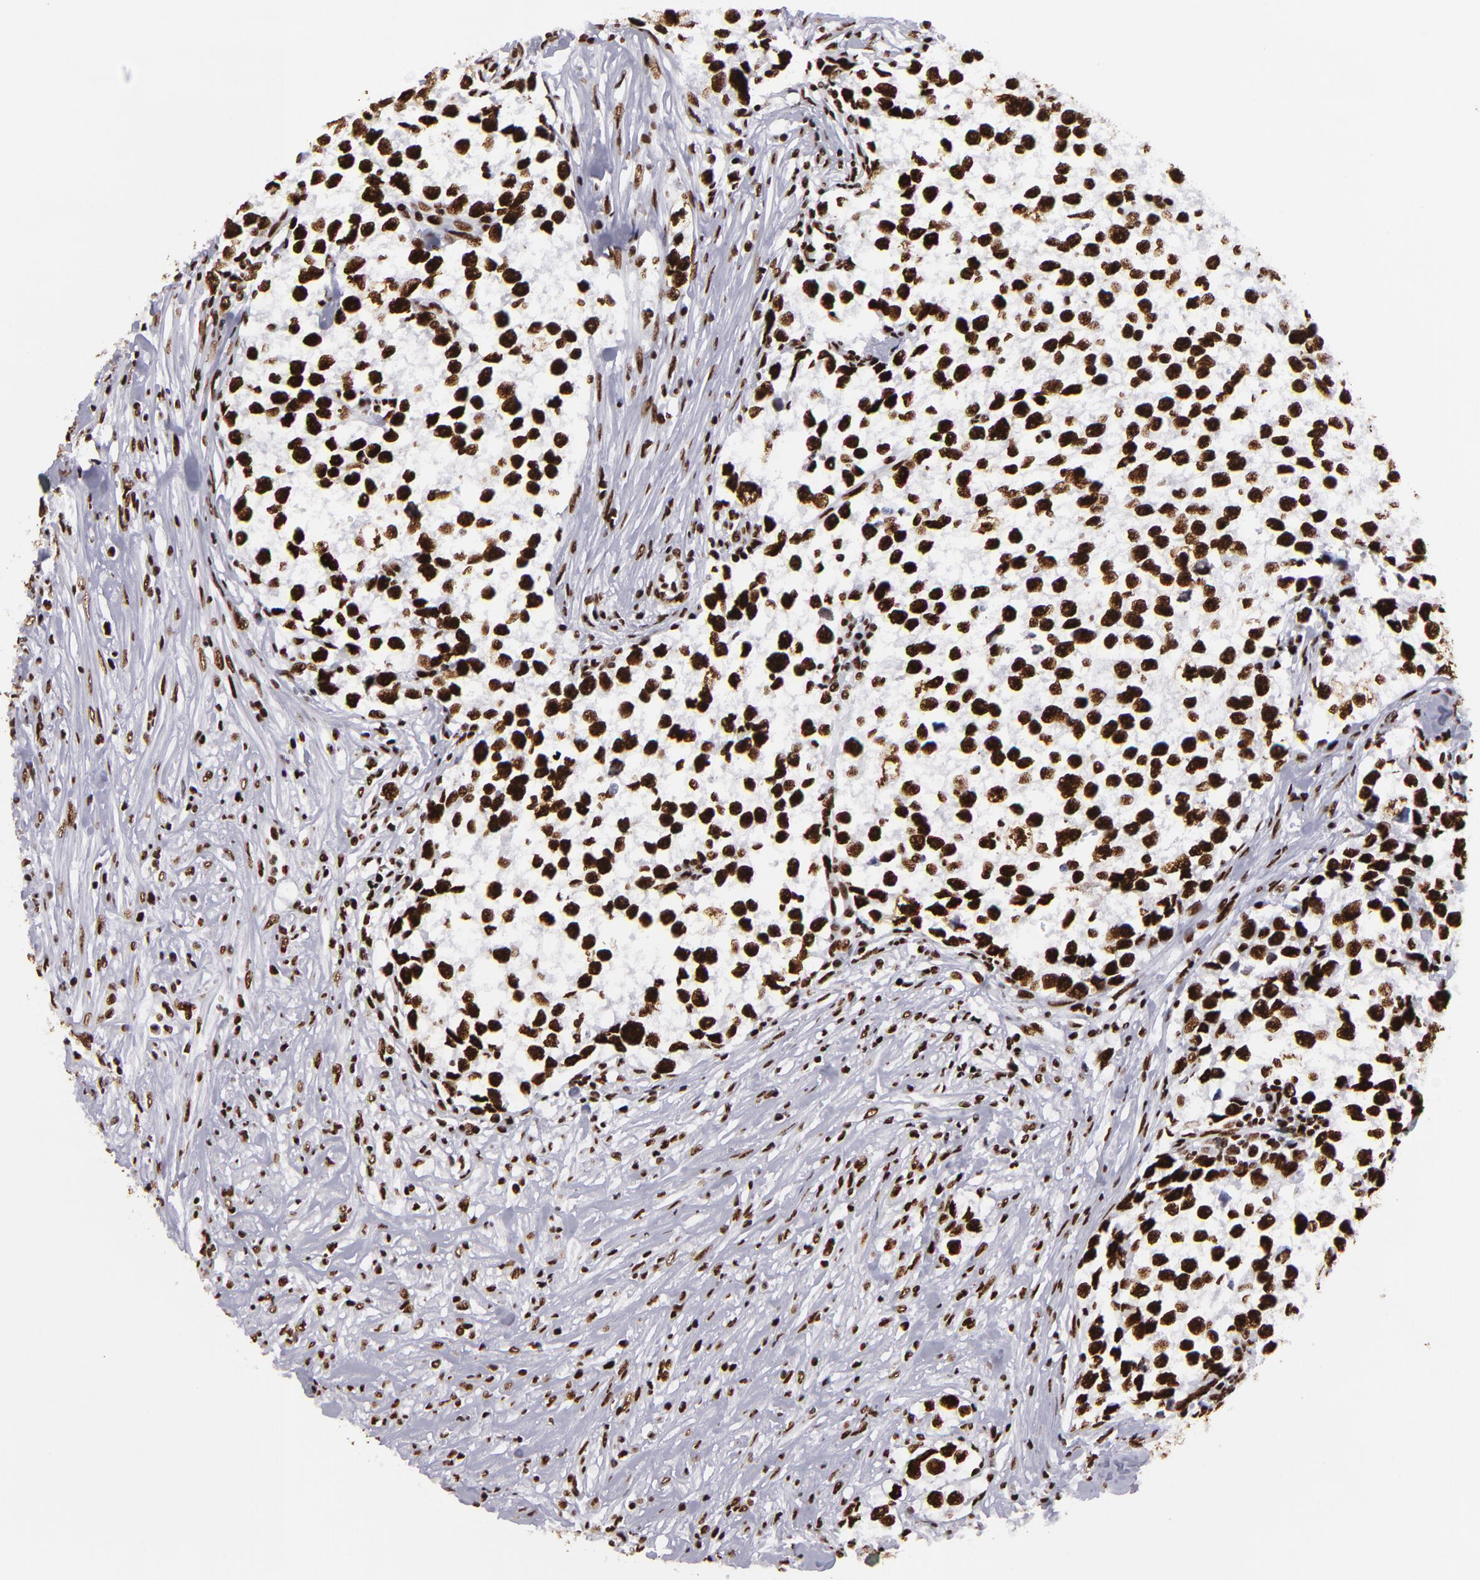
{"staining": {"intensity": "strong", "quantity": ">75%", "location": "nuclear"}, "tissue": "testis cancer", "cell_type": "Tumor cells", "image_type": "cancer", "snomed": [{"axis": "morphology", "description": "Seminoma, NOS"}, {"axis": "morphology", "description": "Carcinoma, Embryonal, NOS"}, {"axis": "topography", "description": "Testis"}], "caption": "Immunohistochemistry (IHC) of embryonal carcinoma (testis) exhibits high levels of strong nuclear positivity in about >75% of tumor cells.", "gene": "SAFB", "patient": {"sex": "male", "age": 30}}